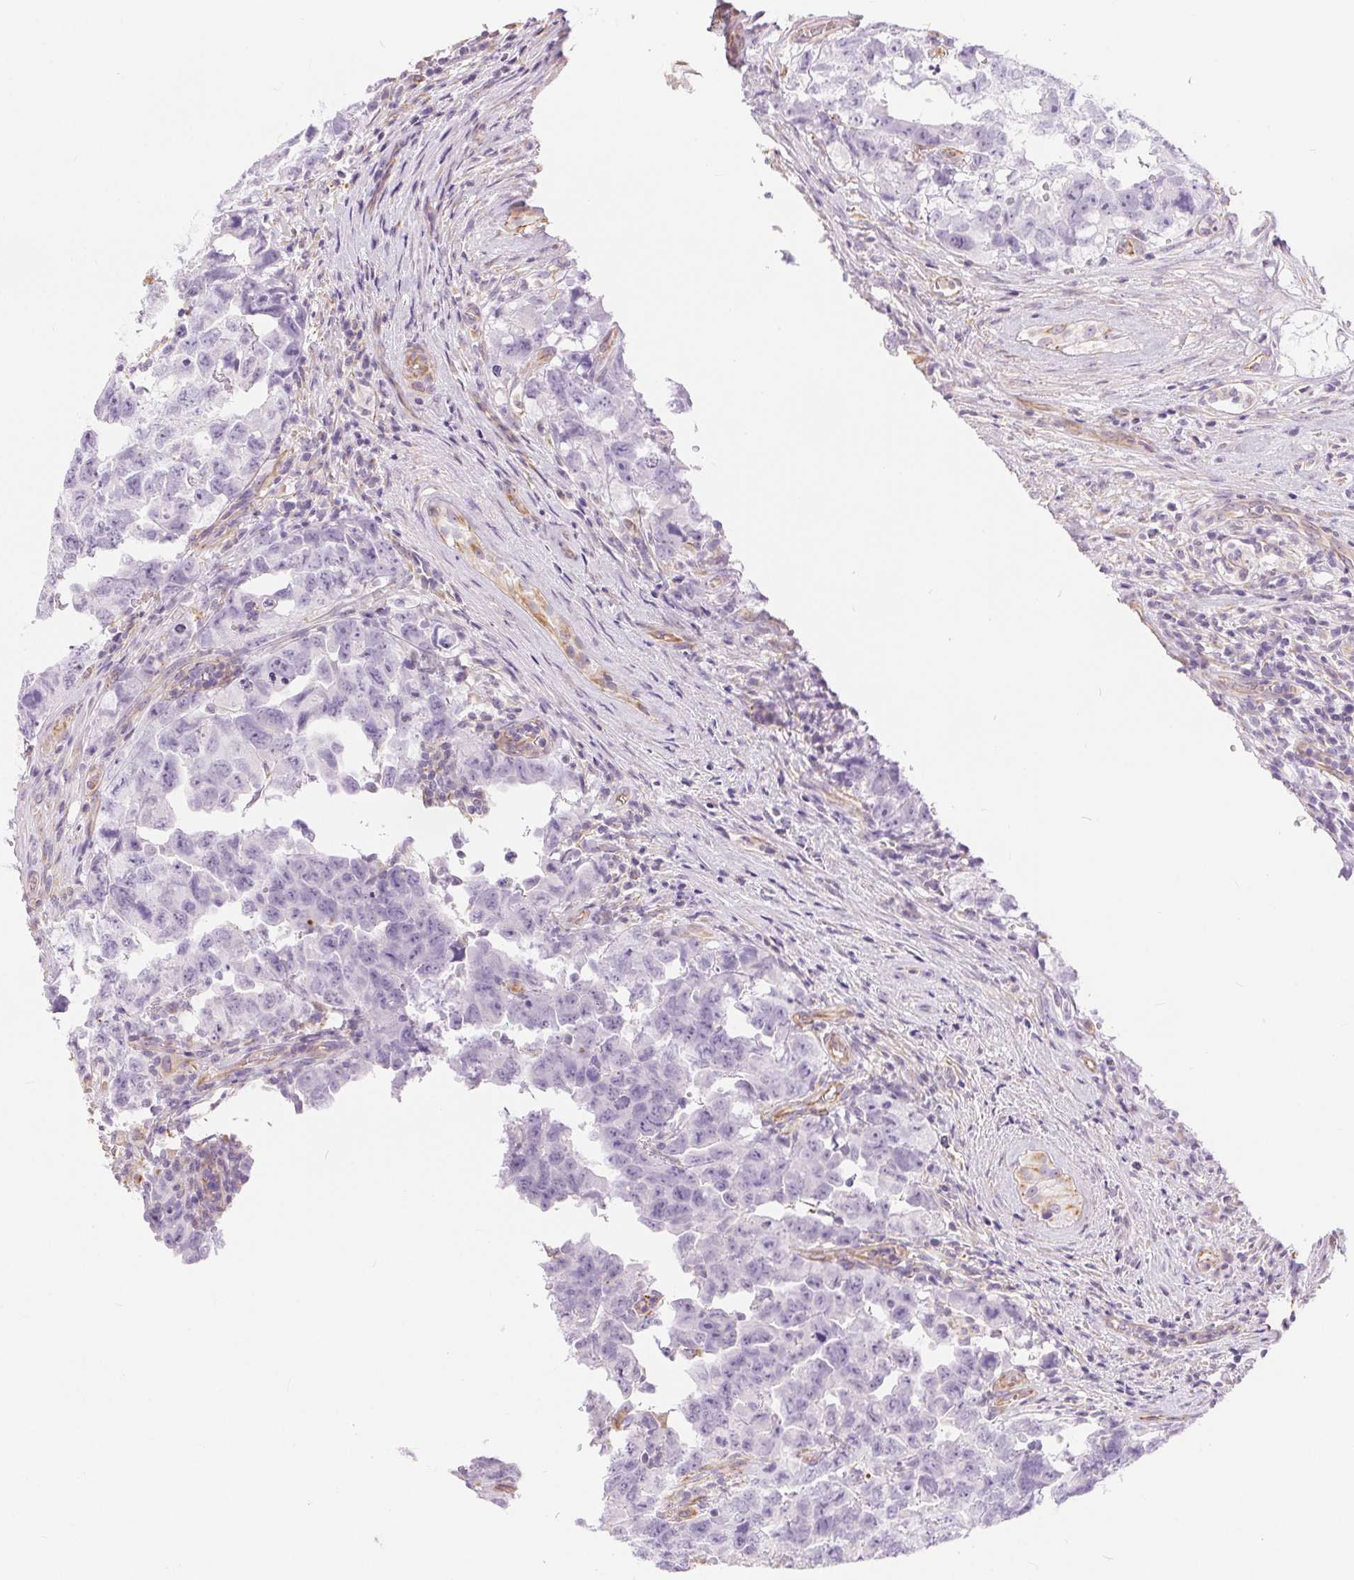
{"staining": {"intensity": "negative", "quantity": "none", "location": "none"}, "tissue": "testis cancer", "cell_type": "Tumor cells", "image_type": "cancer", "snomed": [{"axis": "morphology", "description": "Carcinoma, Embryonal, NOS"}, {"axis": "topography", "description": "Testis"}], "caption": "Immunohistochemical staining of testis embryonal carcinoma exhibits no significant staining in tumor cells.", "gene": "GFAP", "patient": {"sex": "male", "age": 22}}